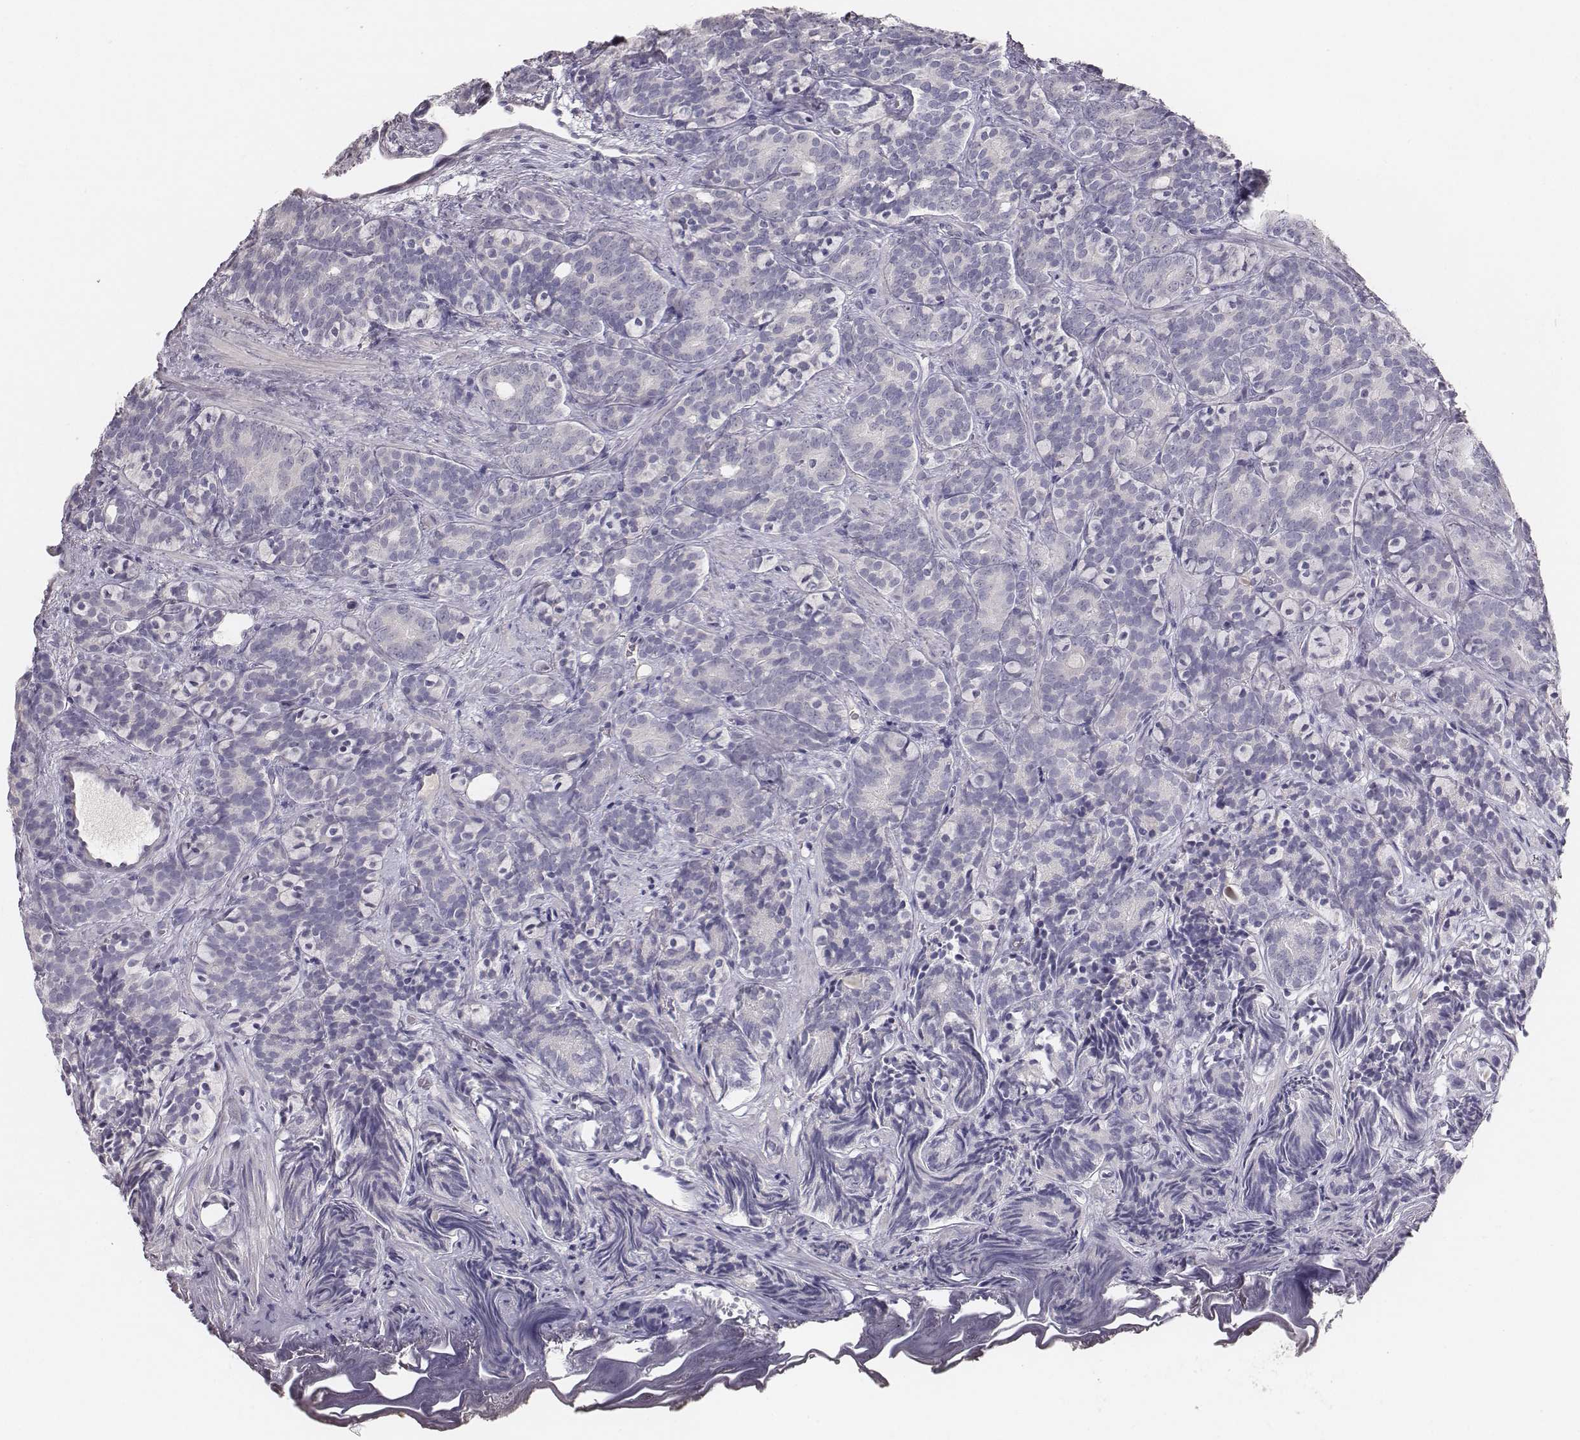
{"staining": {"intensity": "negative", "quantity": "none", "location": "none"}, "tissue": "prostate cancer", "cell_type": "Tumor cells", "image_type": "cancer", "snomed": [{"axis": "morphology", "description": "Adenocarcinoma, High grade"}, {"axis": "topography", "description": "Prostate"}], "caption": "An immunohistochemistry histopathology image of prostate cancer is shown. There is no staining in tumor cells of prostate cancer.", "gene": "MYH6", "patient": {"sex": "male", "age": 84}}